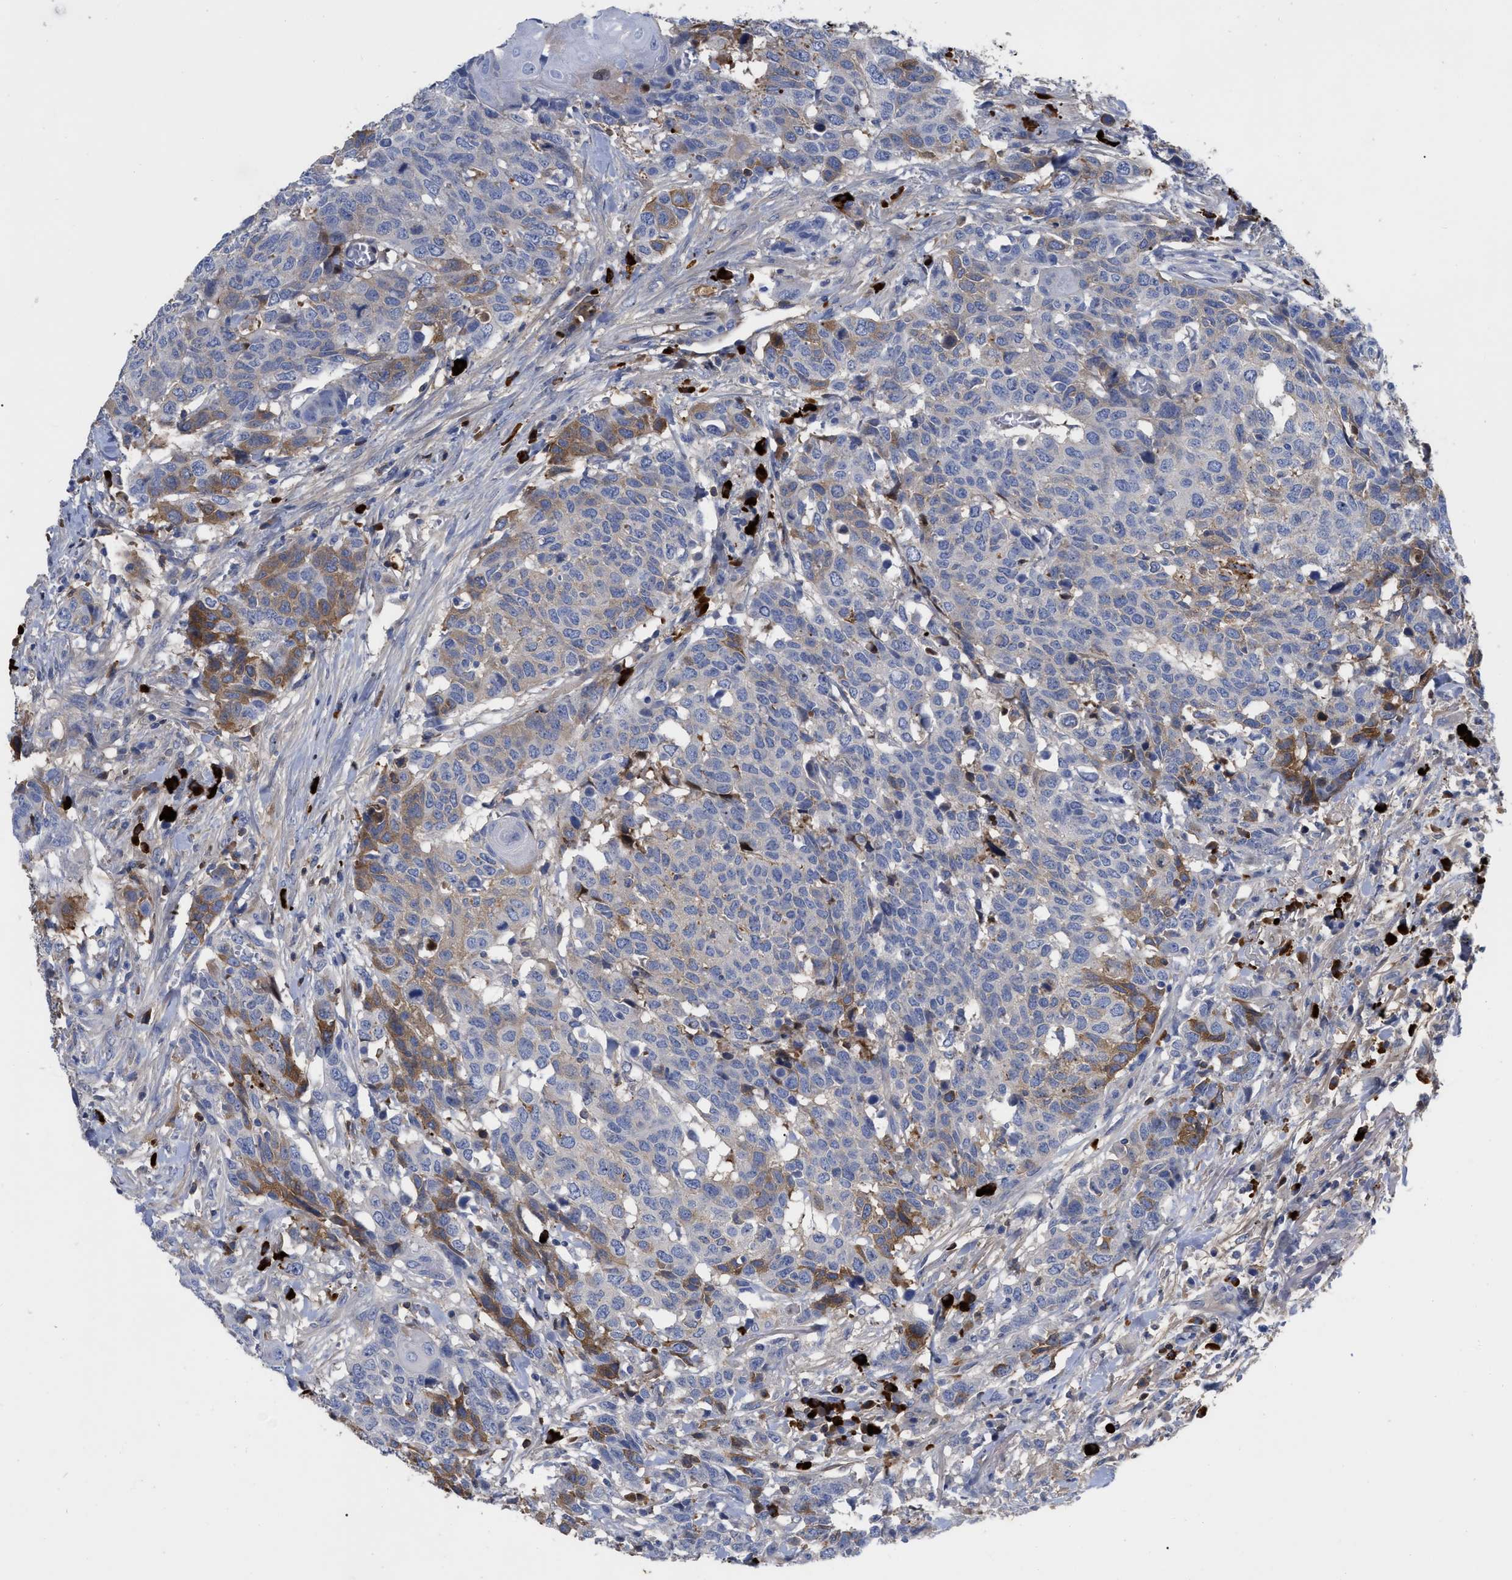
{"staining": {"intensity": "moderate", "quantity": "25%-75%", "location": "cytoplasmic/membranous"}, "tissue": "head and neck cancer", "cell_type": "Tumor cells", "image_type": "cancer", "snomed": [{"axis": "morphology", "description": "Squamous cell carcinoma, NOS"}, {"axis": "topography", "description": "Head-Neck"}], "caption": "Protein expression analysis of head and neck cancer demonstrates moderate cytoplasmic/membranous staining in about 25%-75% of tumor cells.", "gene": "IGHV5-51", "patient": {"sex": "male", "age": 66}}